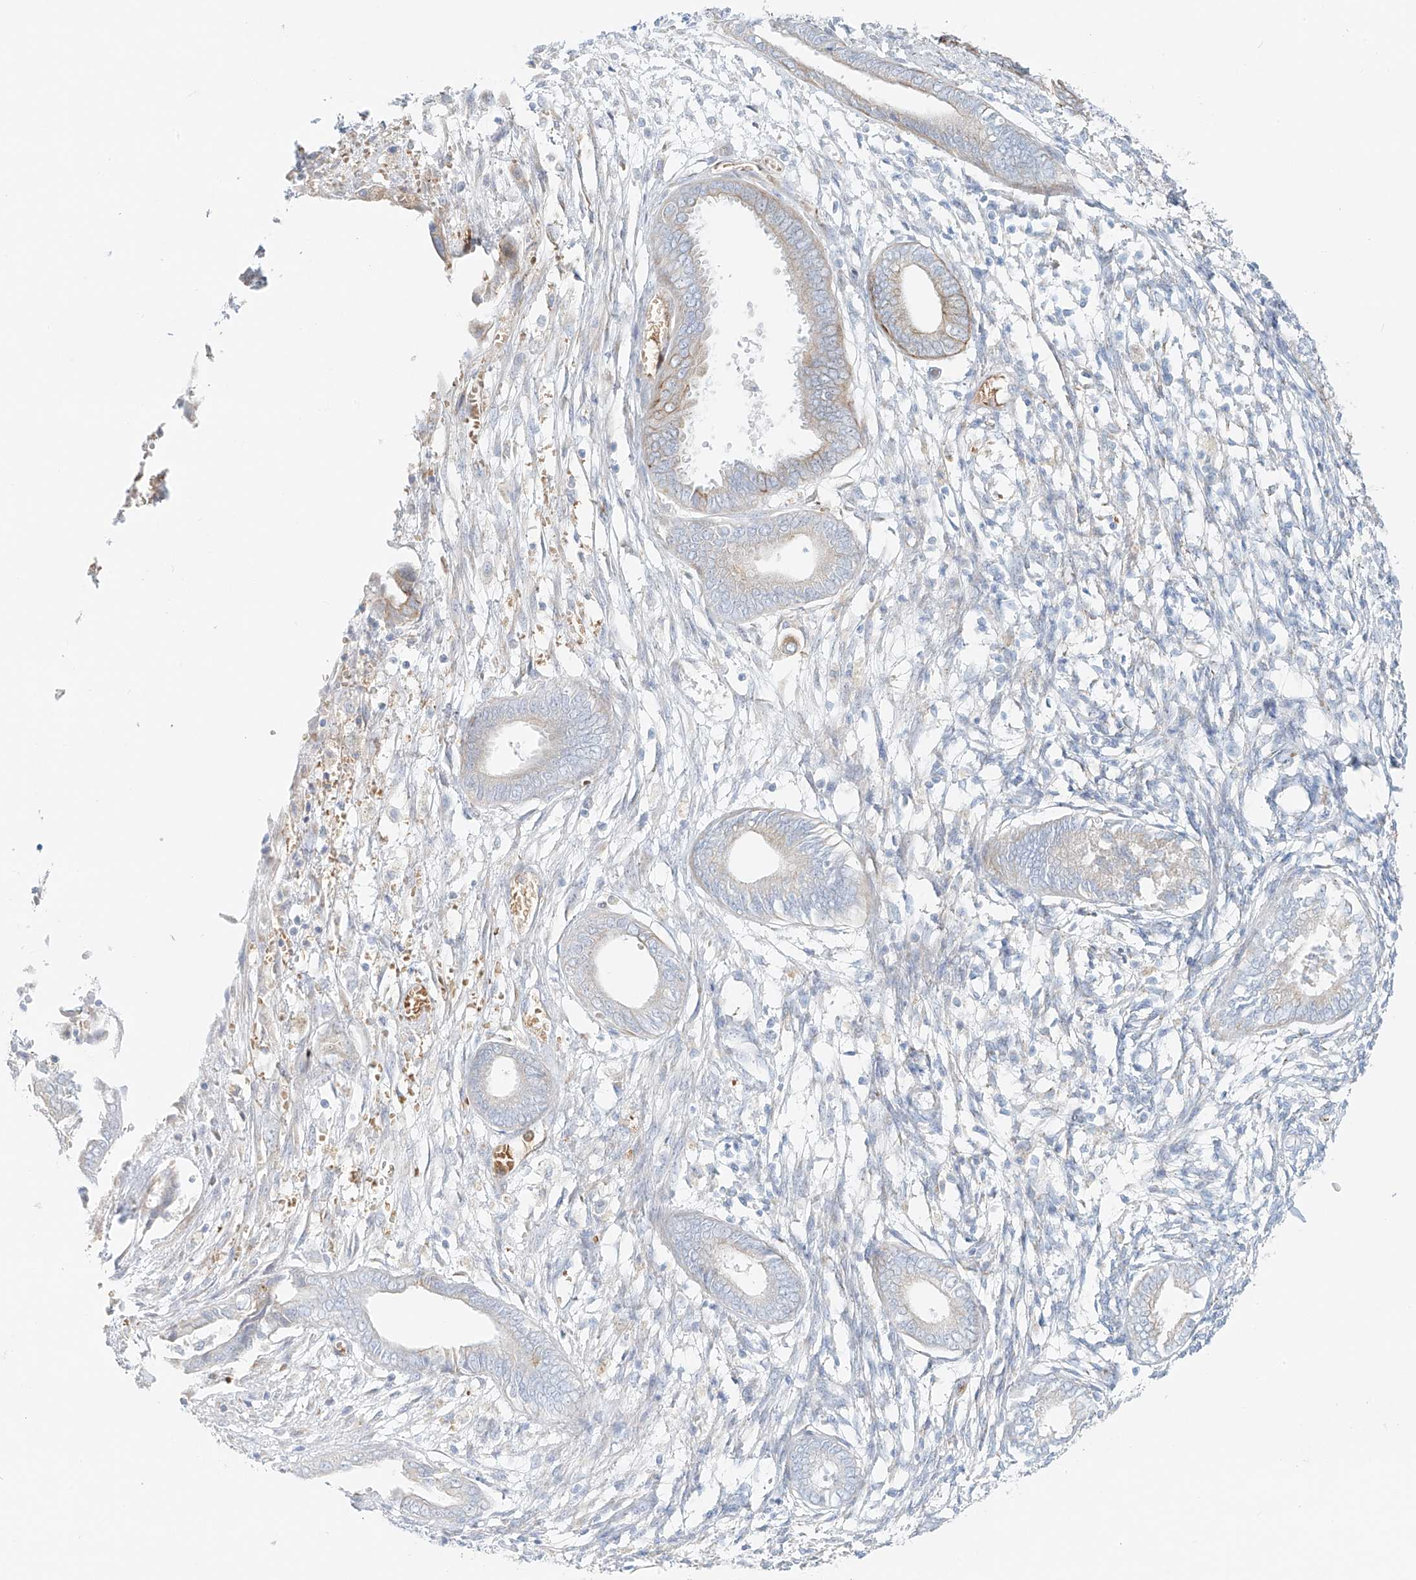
{"staining": {"intensity": "negative", "quantity": "none", "location": "none"}, "tissue": "endometrium", "cell_type": "Cells in endometrial stroma", "image_type": "normal", "snomed": [{"axis": "morphology", "description": "Normal tissue, NOS"}, {"axis": "topography", "description": "Endometrium"}], "caption": "The photomicrograph reveals no staining of cells in endometrial stroma in normal endometrium.", "gene": "EIPR1", "patient": {"sex": "female", "age": 56}}